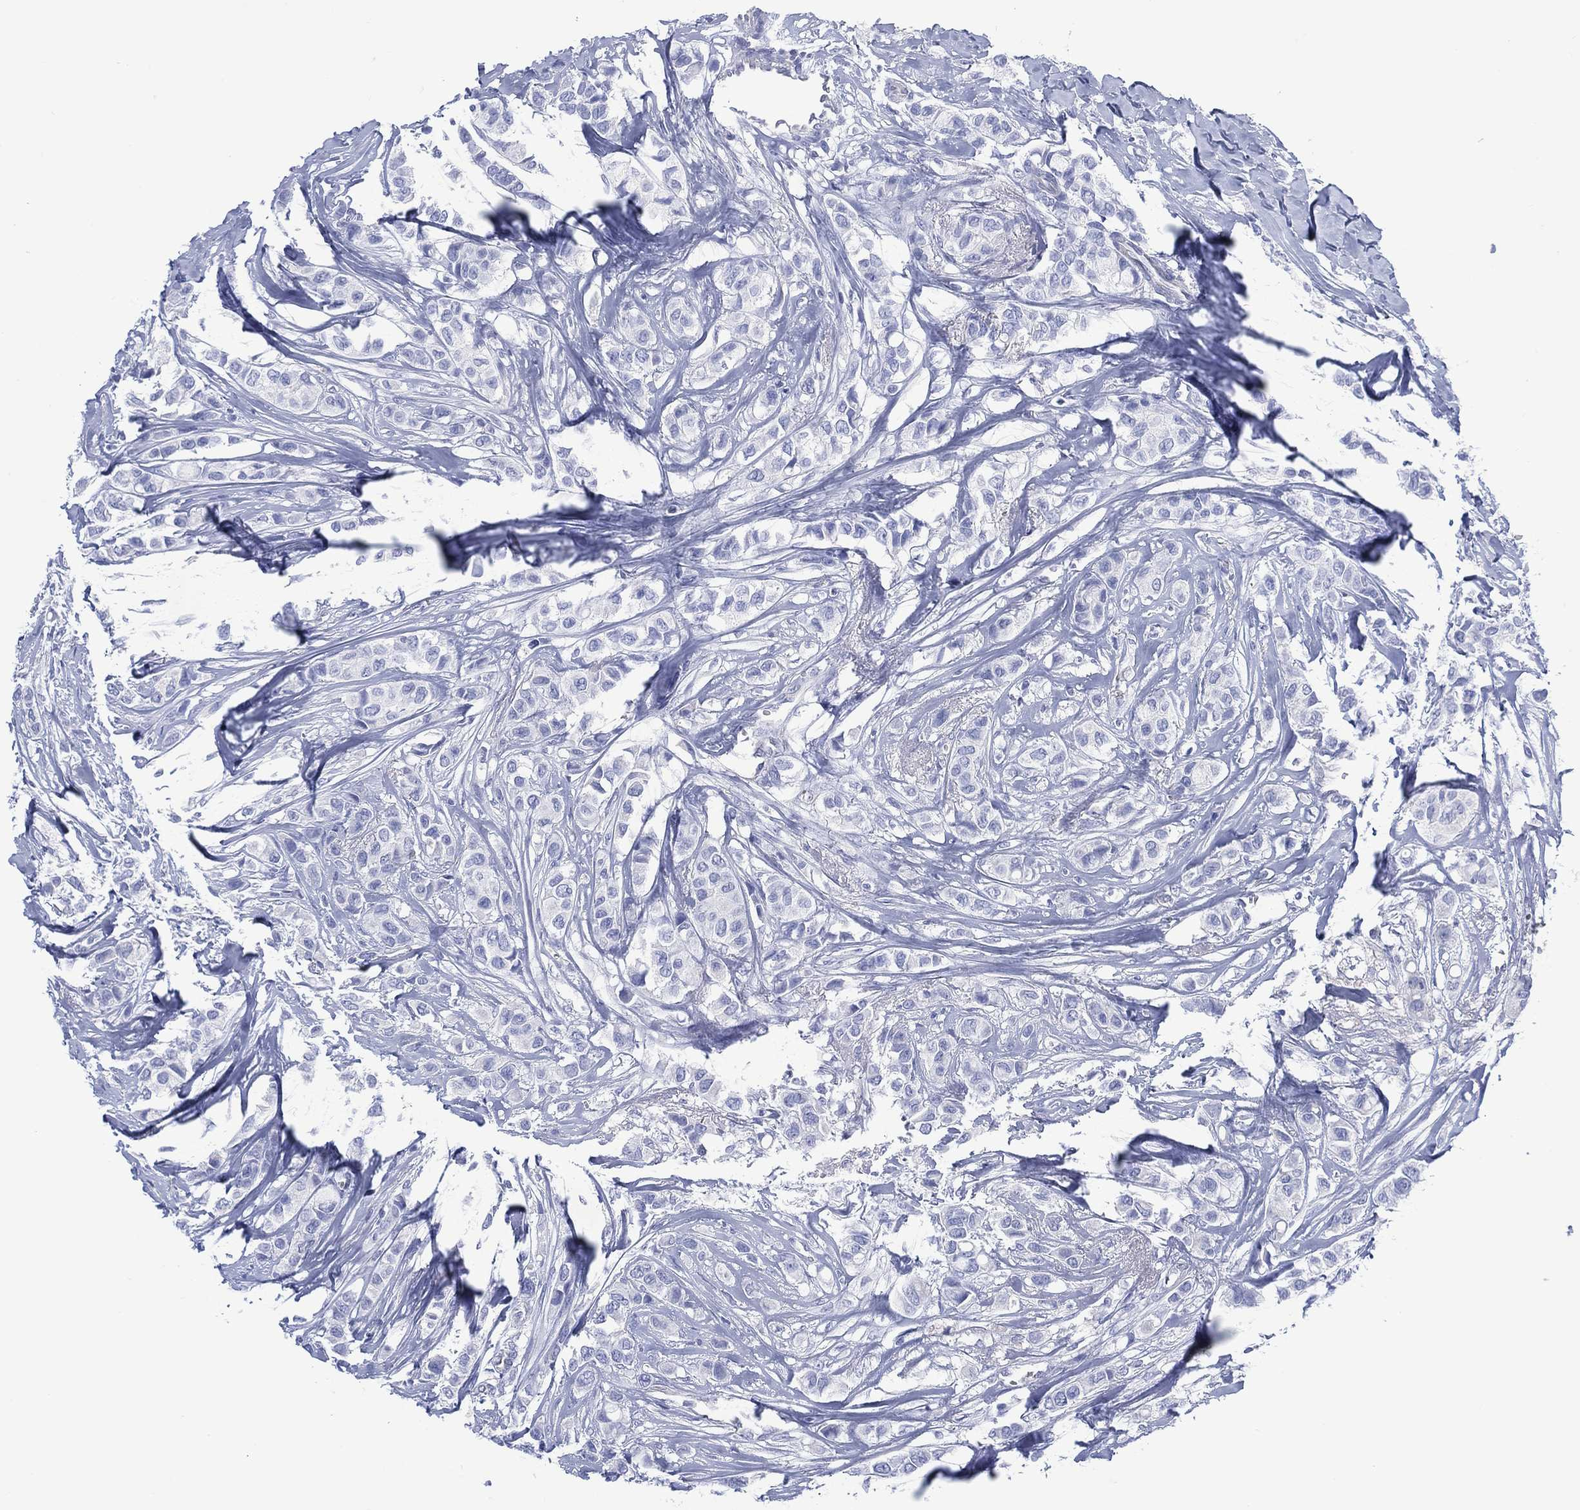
{"staining": {"intensity": "negative", "quantity": "none", "location": "none"}, "tissue": "breast cancer", "cell_type": "Tumor cells", "image_type": "cancer", "snomed": [{"axis": "morphology", "description": "Duct carcinoma"}, {"axis": "topography", "description": "Breast"}], "caption": "A high-resolution micrograph shows immunohistochemistry (IHC) staining of intraductal carcinoma (breast), which exhibits no significant positivity in tumor cells.", "gene": "DDI1", "patient": {"sex": "female", "age": 85}}